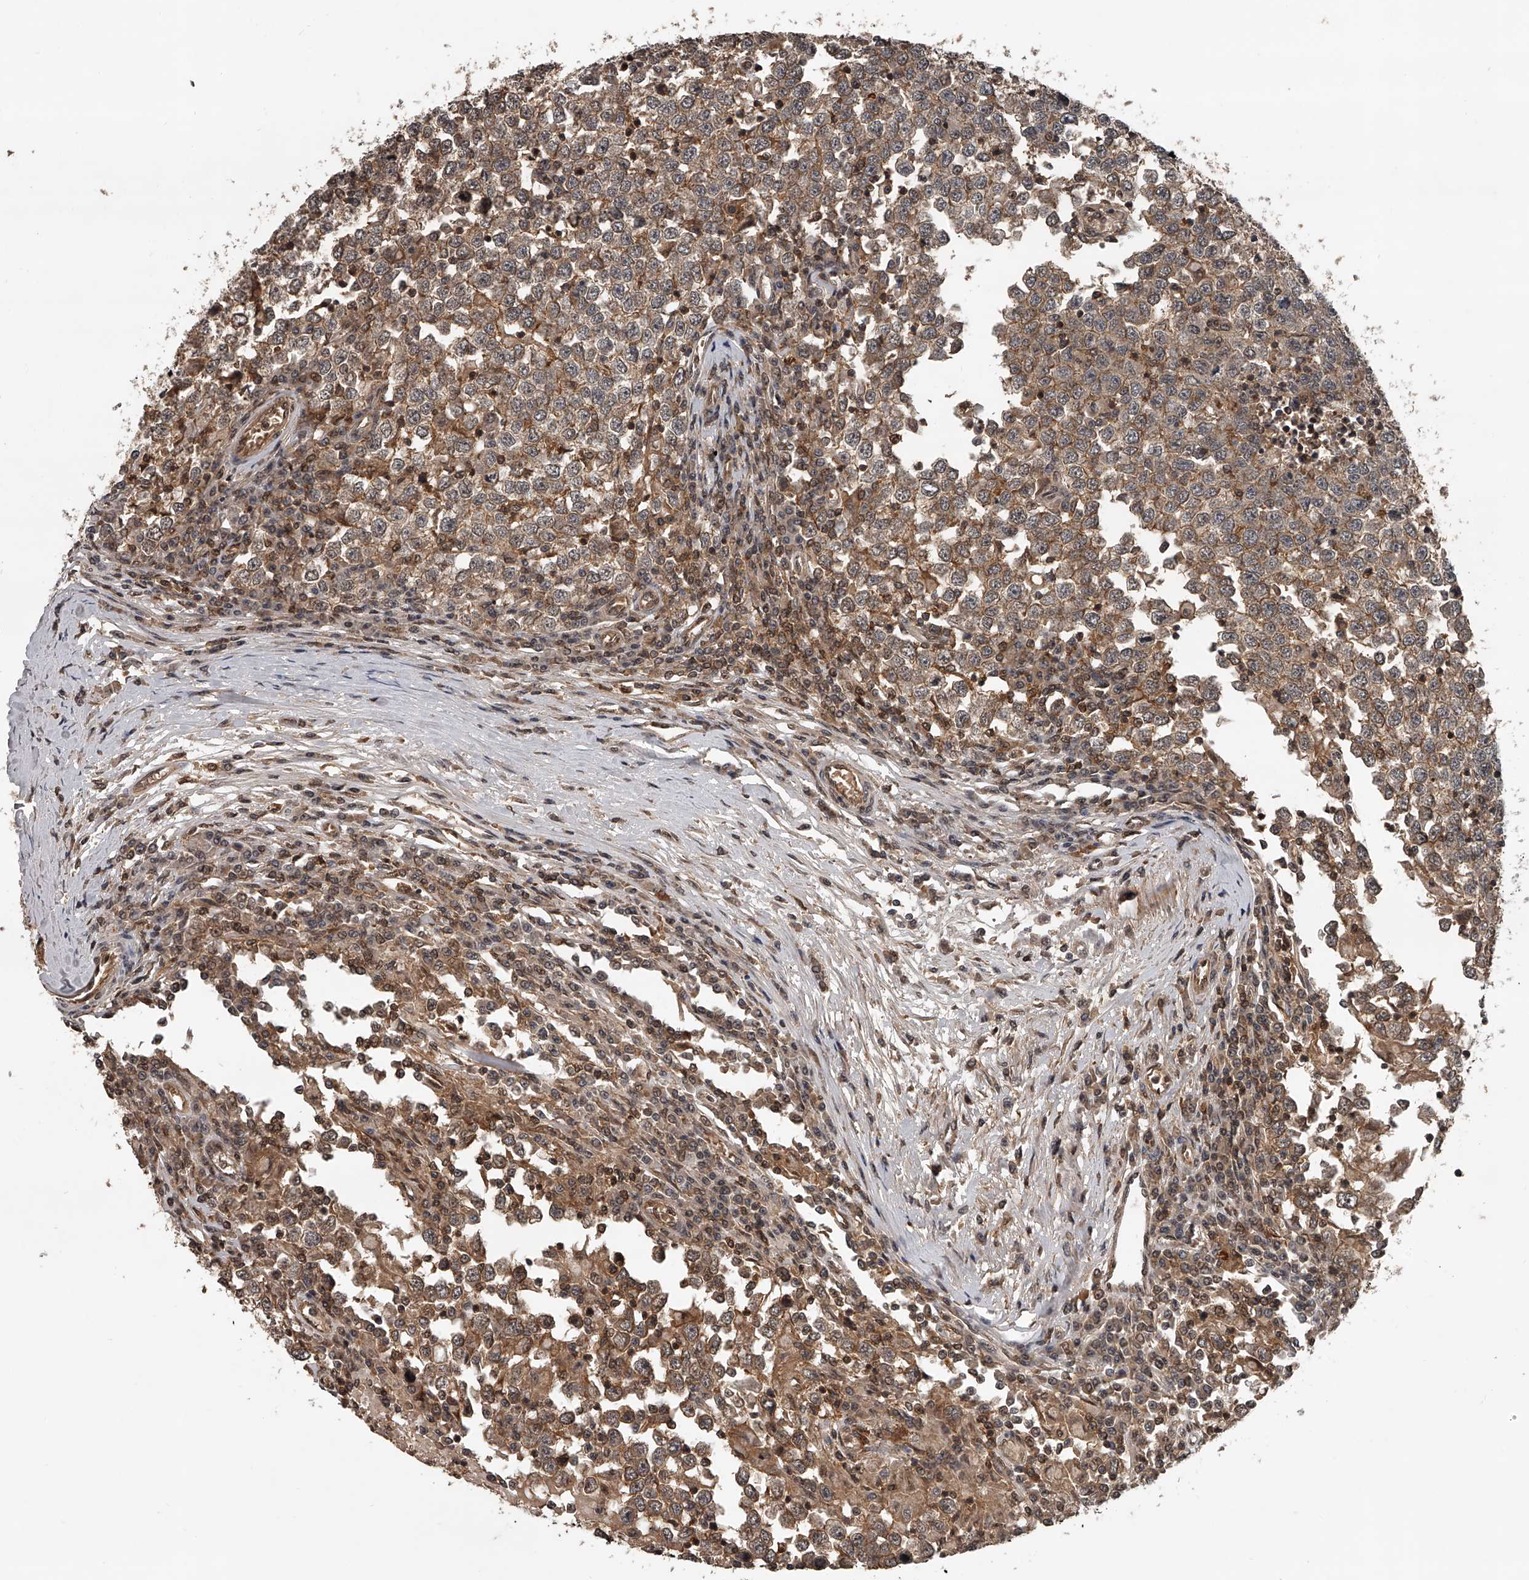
{"staining": {"intensity": "moderate", "quantity": ">75%", "location": "cytoplasmic/membranous"}, "tissue": "testis cancer", "cell_type": "Tumor cells", "image_type": "cancer", "snomed": [{"axis": "morphology", "description": "Seminoma, NOS"}, {"axis": "topography", "description": "Testis"}], "caption": "Human testis cancer stained with a brown dye reveals moderate cytoplasmic/membranous positive positivity in about >75% of tumor cells.", "gene": "PLEKHG1", "patient": {"sex": "male", "age": 65}}